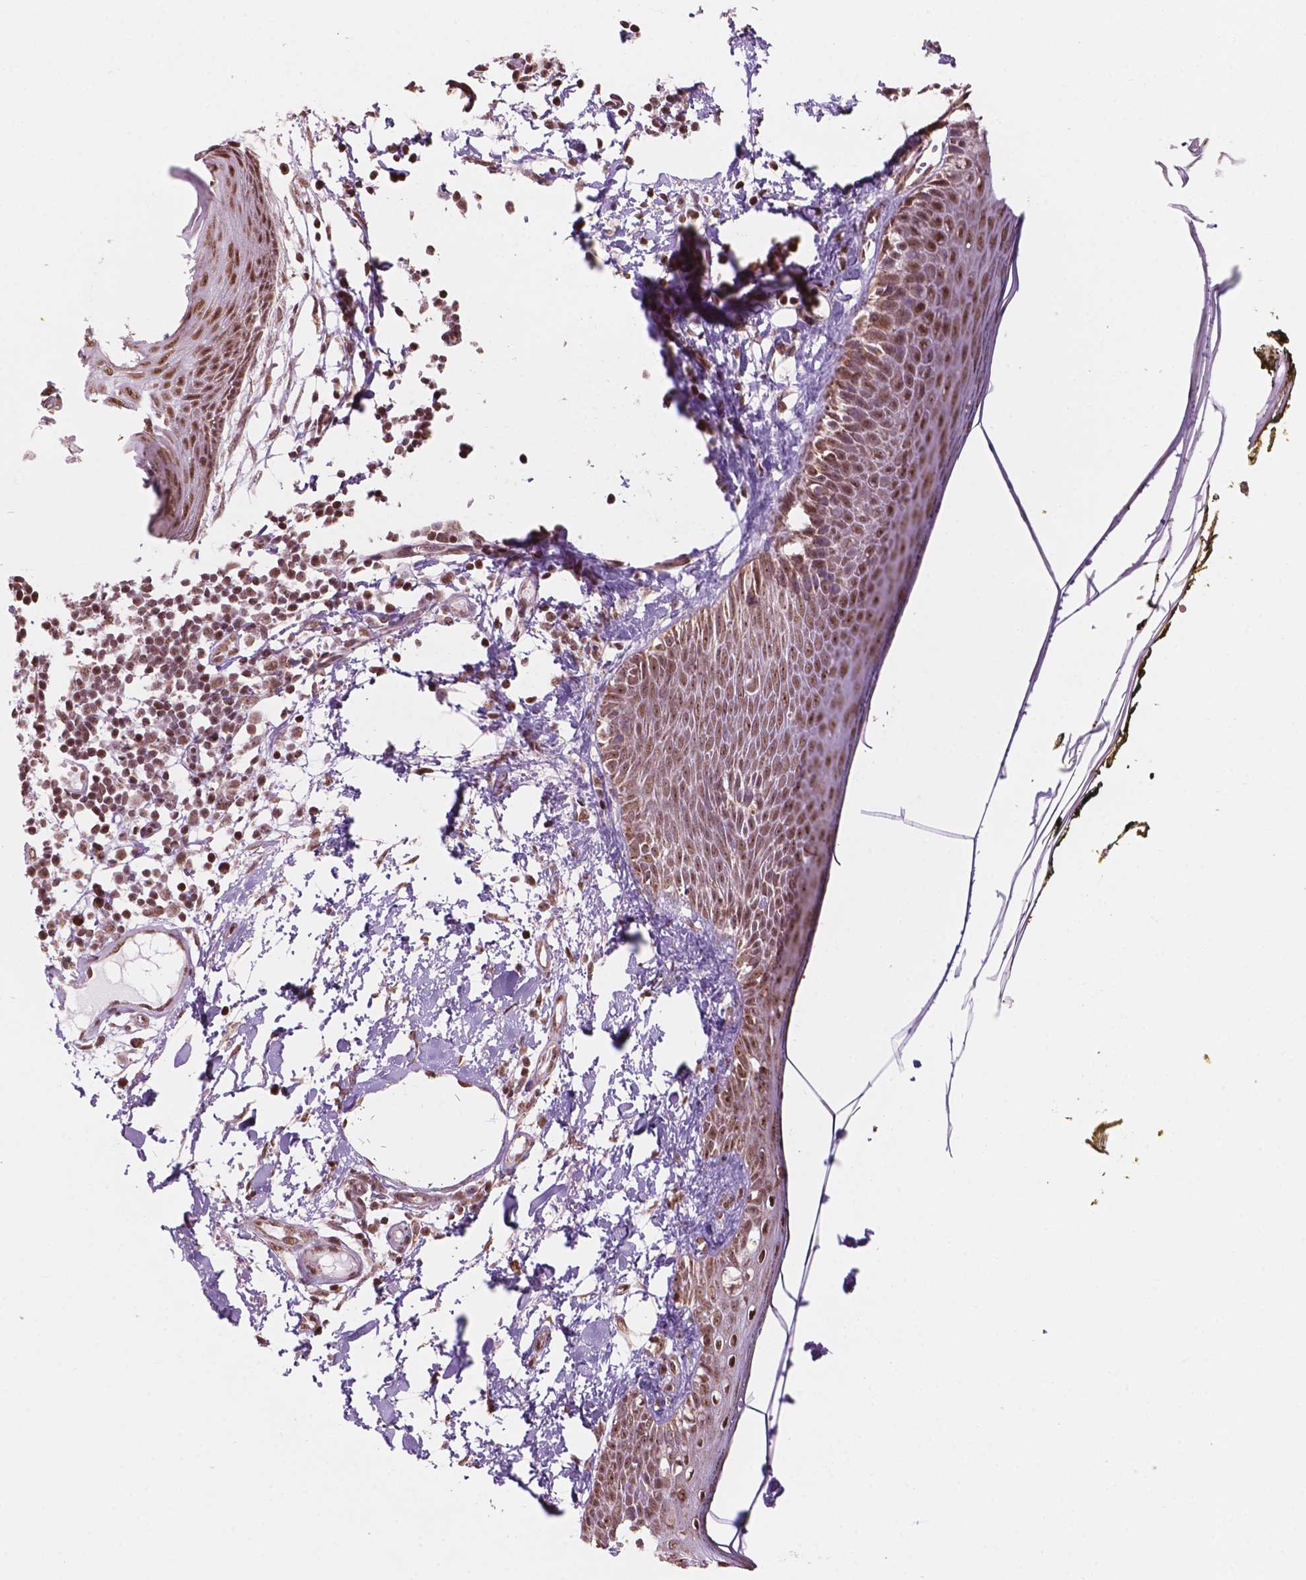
{"staining": {"intensity": "strong", "quantity": ">75%", "location": "cytoplasmic/membranous,nuclear"}, "tissue": "skin", "cell_type": "Fibroblasts", "image_type": "normal", "snomed": [{"axis": "morphology", "description": "Normal tissue, NOS"}, {"axis": "topography", "description": "Skin"}], "caption": "A micrograph showing strong cytoplasmic/membranous,nuclear staining in approximately >75% of fibroblasts in normal skin, as visualized by brown immunohistochemical staining.", "gene": "NDUFA10", "patient": {"sex": "male", "age": 76}}